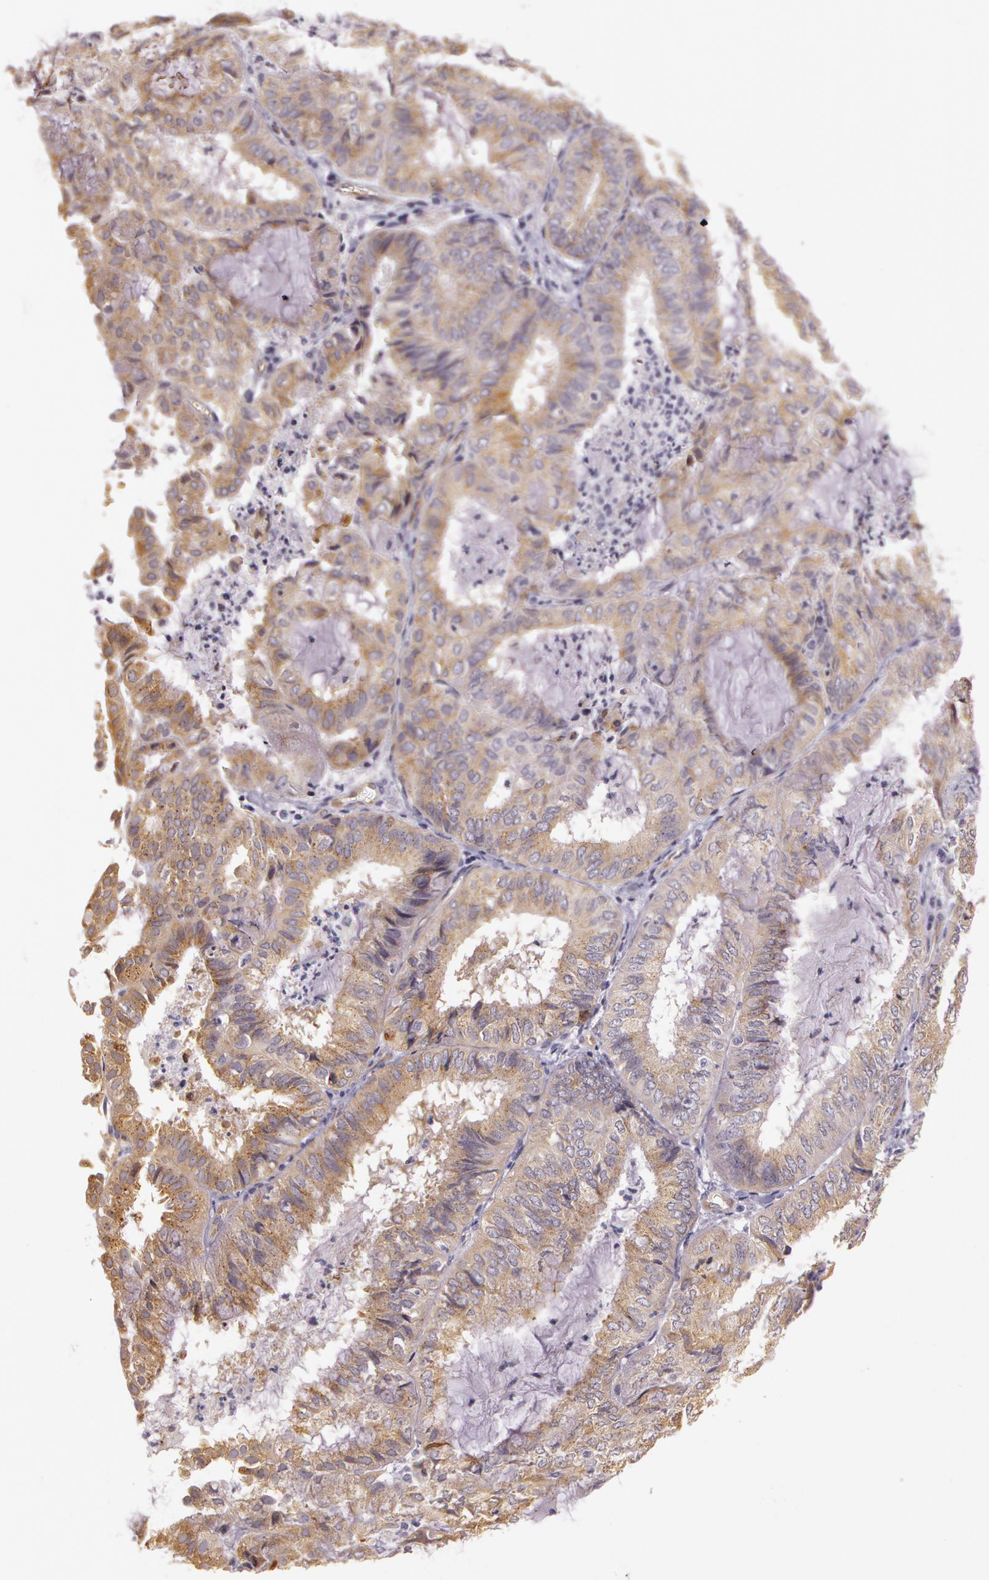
{"staining": {"intensity": "moderate", "quantity": ">75%", "location": "cytoplasmic/membranous"}, "tissue": "endometrial cancer", "cell_type": "Tumor cells", "image_type": "cancer", "snomed": [{"axis": "morphology", "description": "Adenocarcinoma, NOS"}, {"axis": "topography", "description": "Endometrium"}], "caption": "Brown immunohistochemical staining in human adenocarcinoma (endometrial) exhibits moderate cytoplasmic/membranous positivity in approximately >75% of tumor cells.", "gene": "APP", "patient": {"sex": "female", "age": 59}}